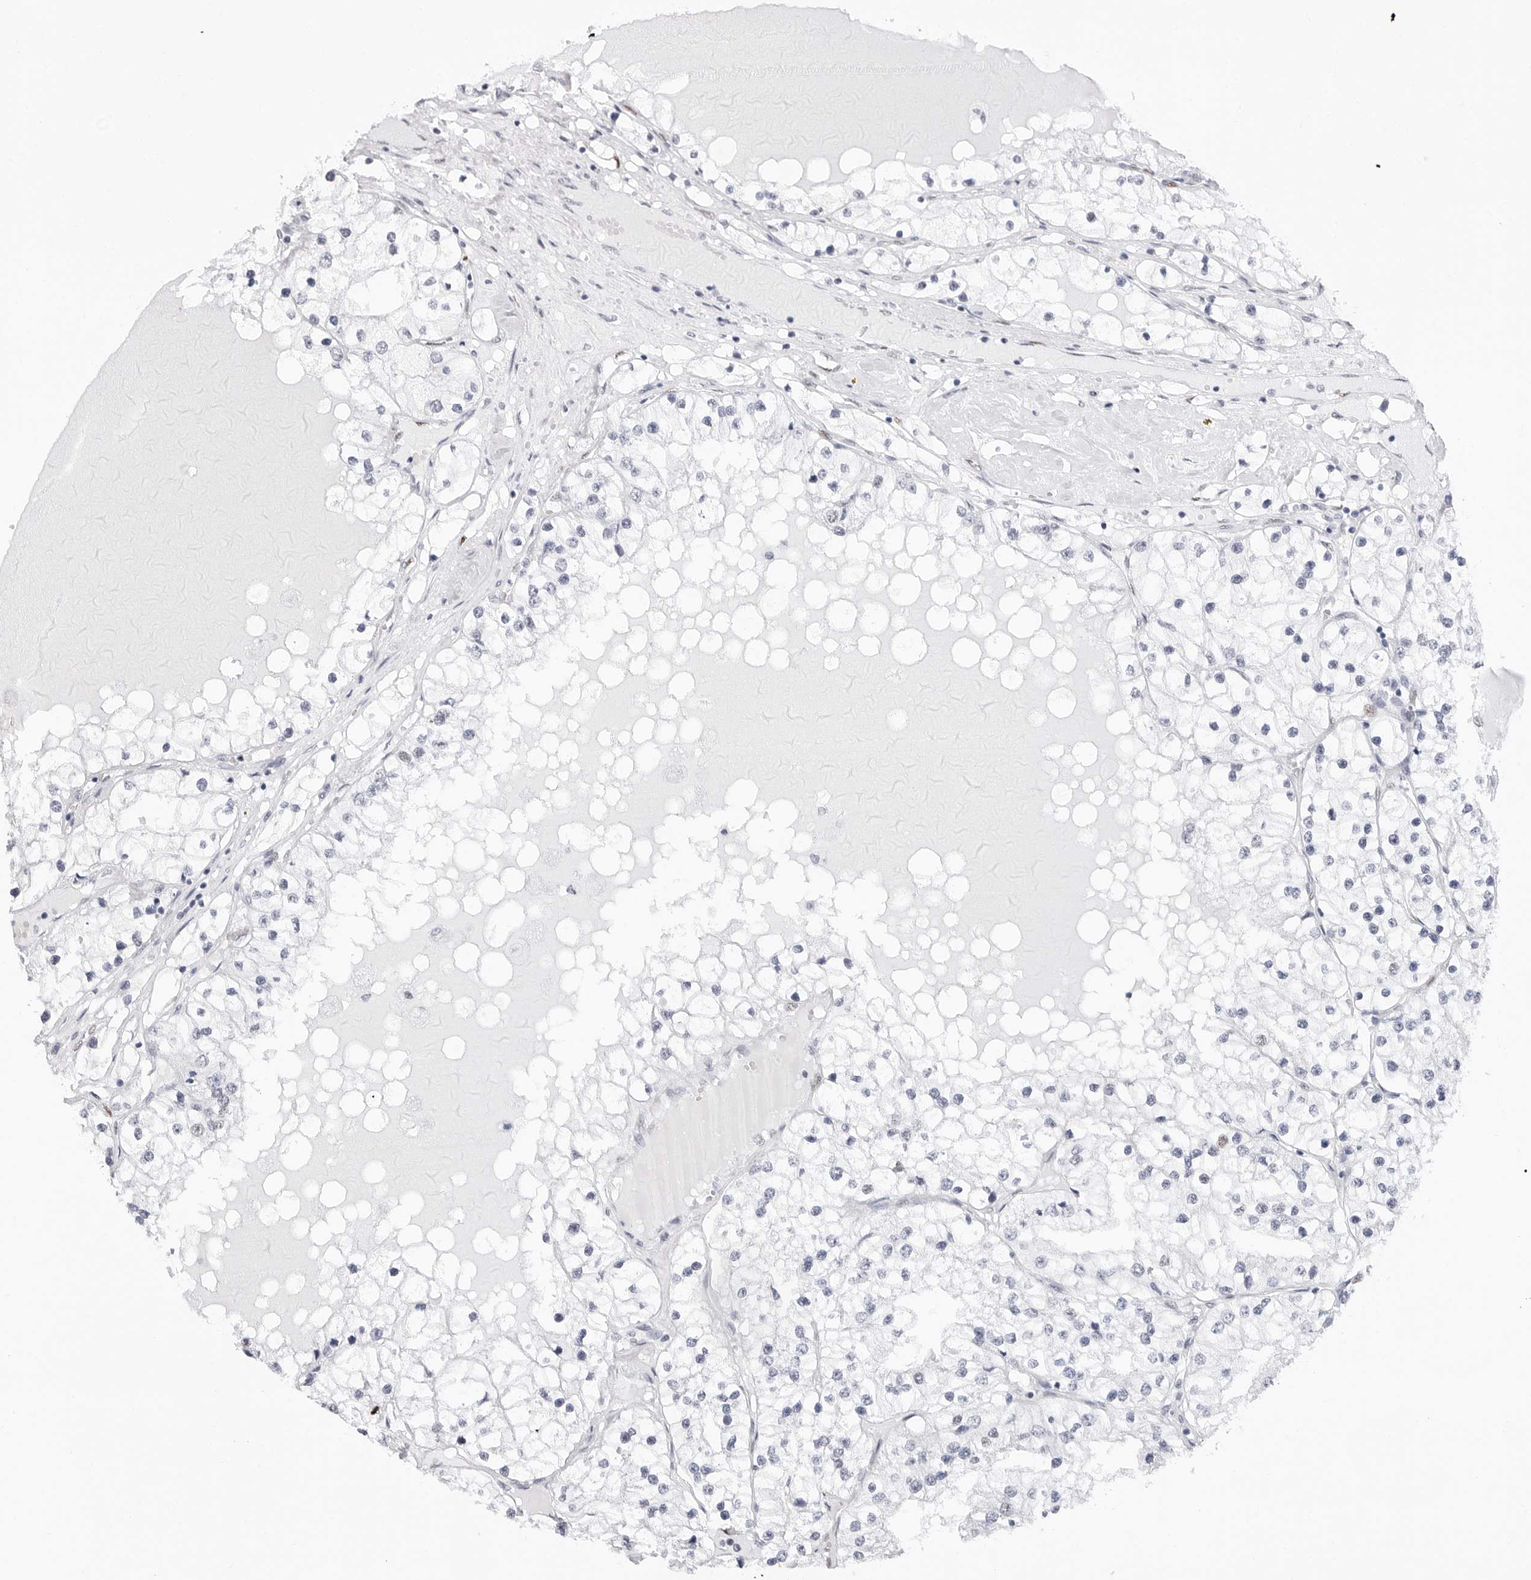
{"staining": {"intensity": "negative", "quantity": "none", "location": "none"}, "tissue": "renal cancer", "cell_type": "Tumor cells", "image_type": "cancer", "snomed": [{"axis": "morphology", "description": "Adenocarcinoma, NOS"}, {"axis": "topography", "description": "Kidney"}], "caption": "An IHC histopathology image of adenocarcinoma (renal) is shown. There is no staining in tumor cells of adenocarcinoma (renal).", "gene": "NASP", "patient": {"sex": "male", "age": 68}}